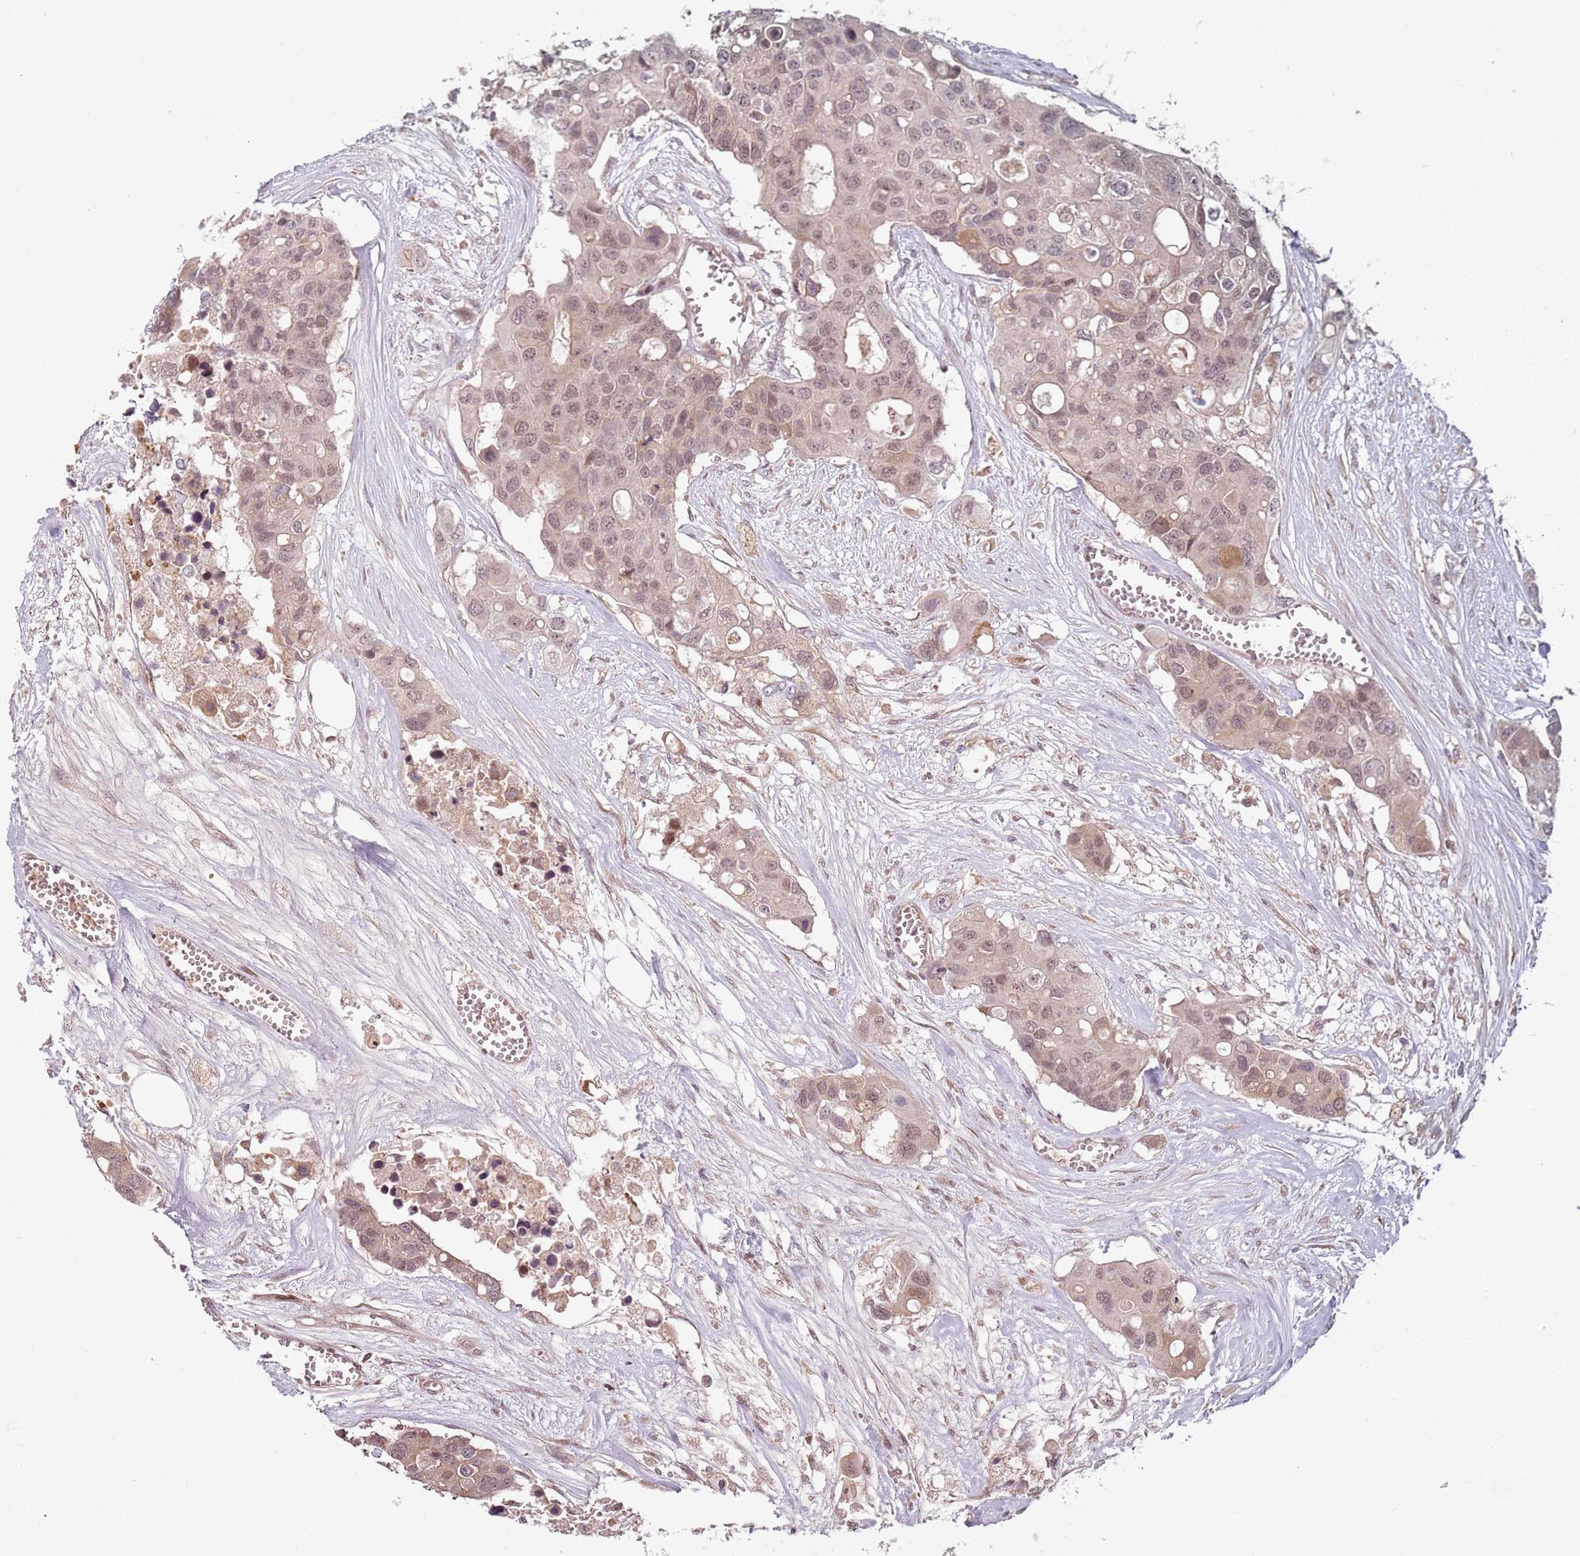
{"staining": {"intensity": "weak", "quantity": ">75%", "location": "nuclear"}, "tissue": "colorectal cancer", "cell_type": "Tumor cells", "image_type": "cancer", "snomed": [{"axis": "morphology", "description": "Adenocarcinoma, NOS"}, {"axis": "topography", "description": "Colon"}], "caption": "IHC staining of colorectal cancer (adenocarcinoma), which exhibits low levels of weak nuclear staining in about >75% of tumor cells indicating weak nuclear protein positivity. The staining was performed using DAB (brown) for protein detection and nuclei were counterstained in hematoxylin (blue).", "gene": "ADGRG1", "patient": {"sex": "male", "age": 77}}